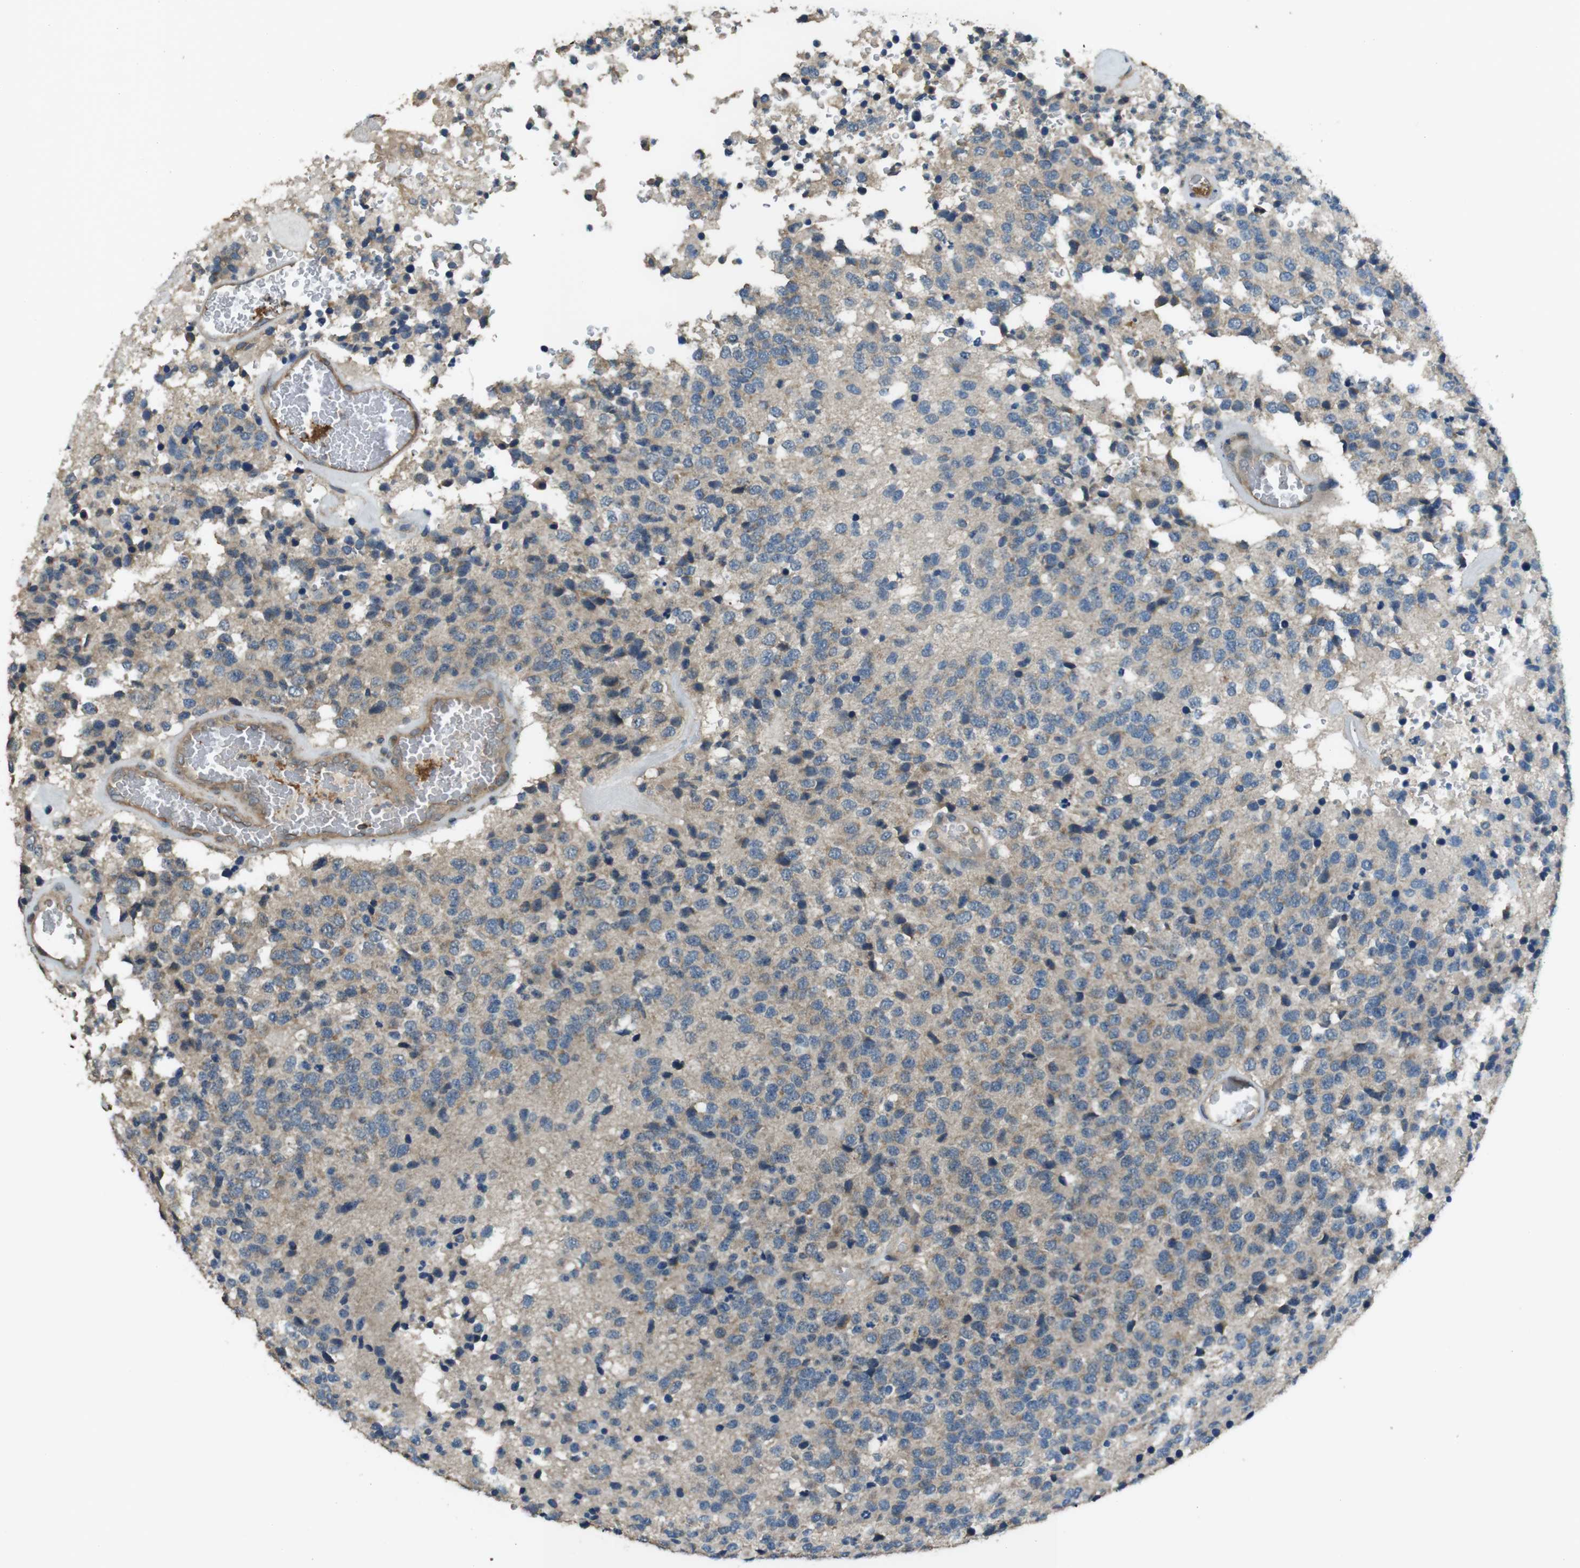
{"staining": {"intensity": "weak", "quantity": "25%-75%", "location": "cytoplasmic/membranous"}, "tissue": "glioma", "cell_type": "Tumor cells", "image_type": "cancer", "snomed": [{"axis": "morphology", "description": "Glioma, malignant, High grade"}, {"axis": "topography", "description": "pancreas cauda"}], "caption": "Immunohistochemical staining of malignant glioma (high-grade) displays weak cytoplasmic/membranous protein expression in about 25%-75% of tumor cells.", "gene": "FUT2", "patient": {"sex": "male", "age": 60}}